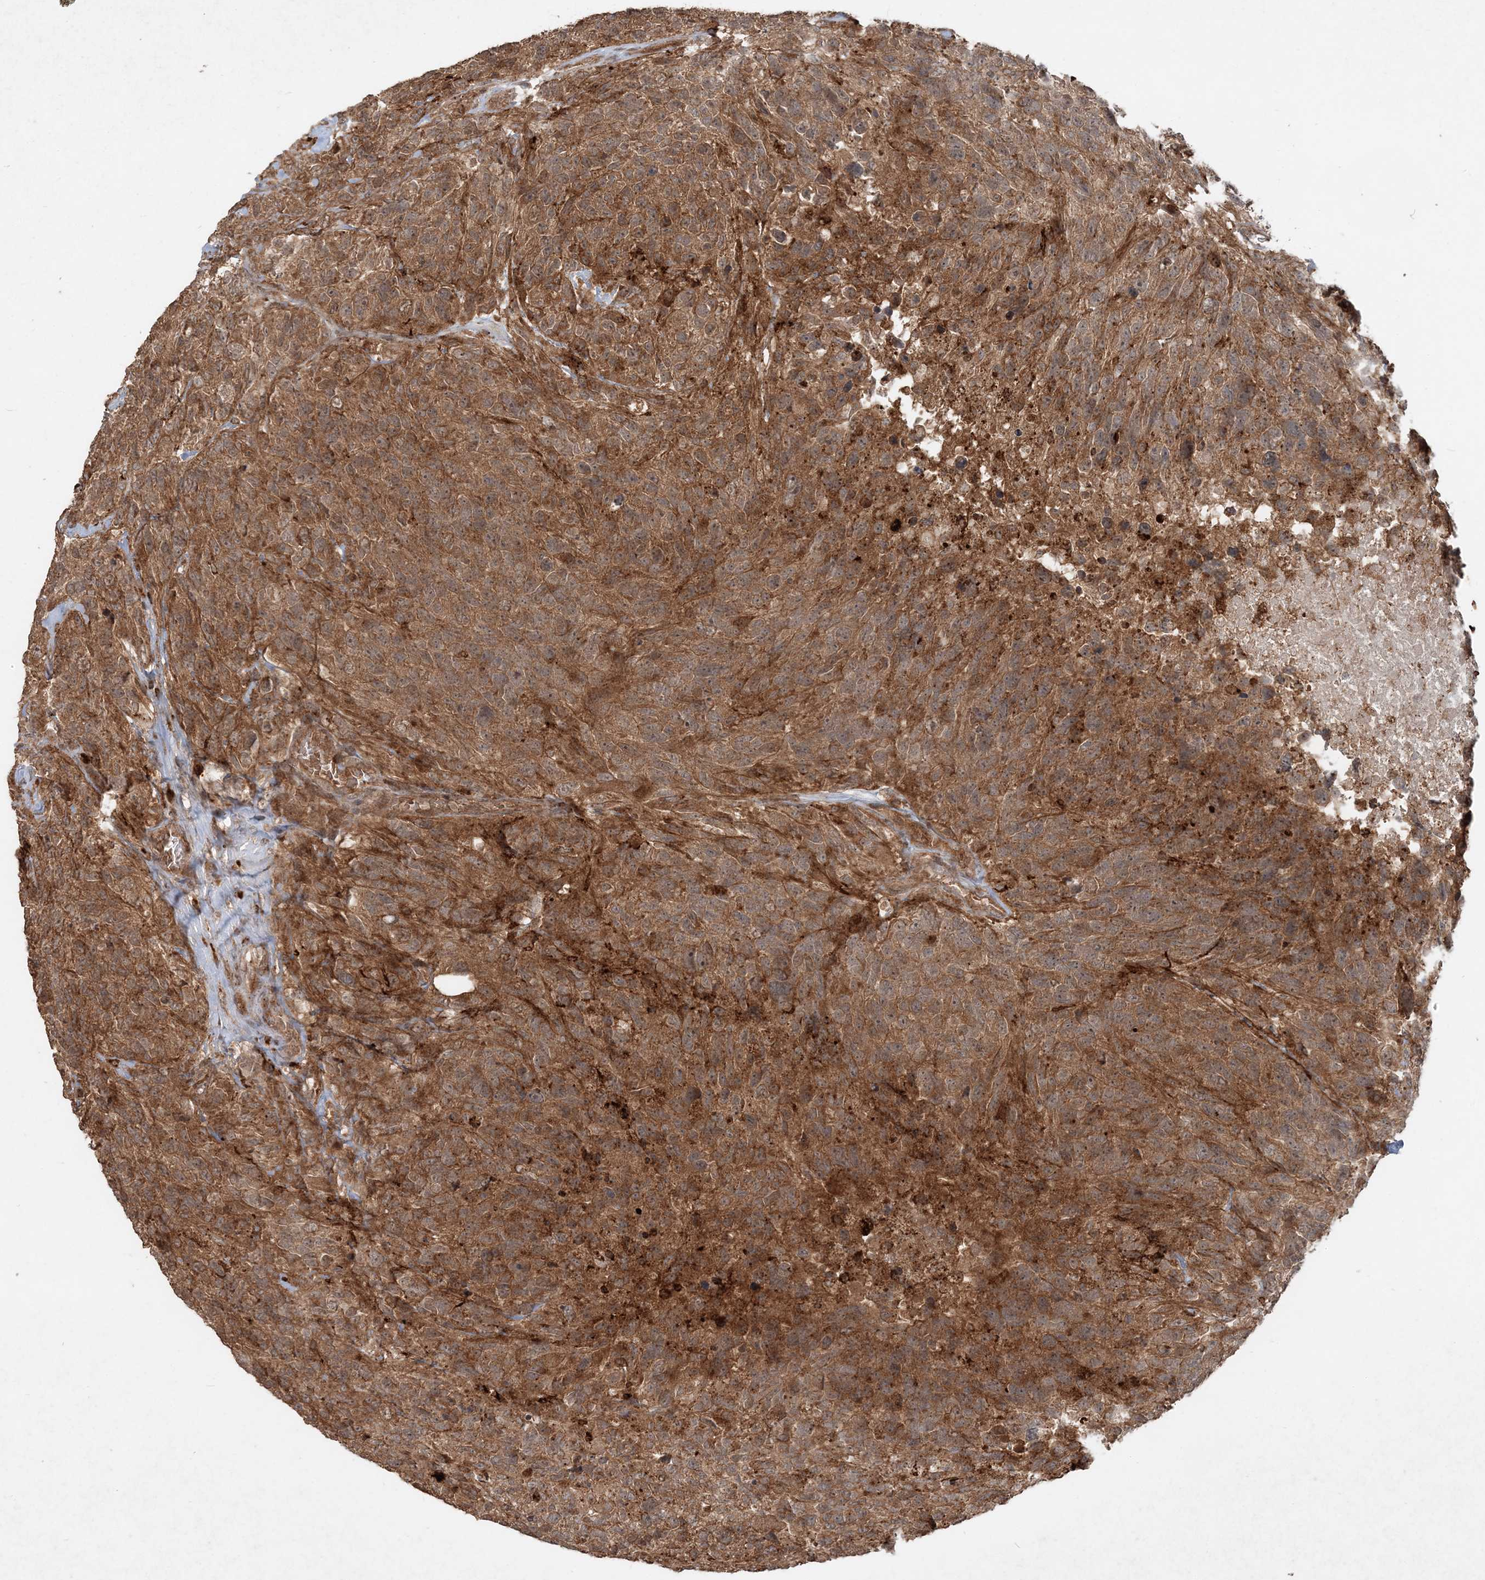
{"staining": {"intensity": "moderate", "quantity": ">75%", "location": "cytoplasmic/membranous"}, "tissue": "glioma", "cell_type": "Tumor cells", "image_type": "cancer", "snomed": [{"axis": "morphology", "description": "Glioma, malignant, High grade"}, {"axis": "topography", "description": "Brain"}], "caption": "This is an image of immunohistochemistry staining of malignant high-grade glioma, which shows moderate staining in the cytoplasmic/membranous of tumor cells.", "gene": "NARS1", "patient": {"sex": "male", "age": 69}}